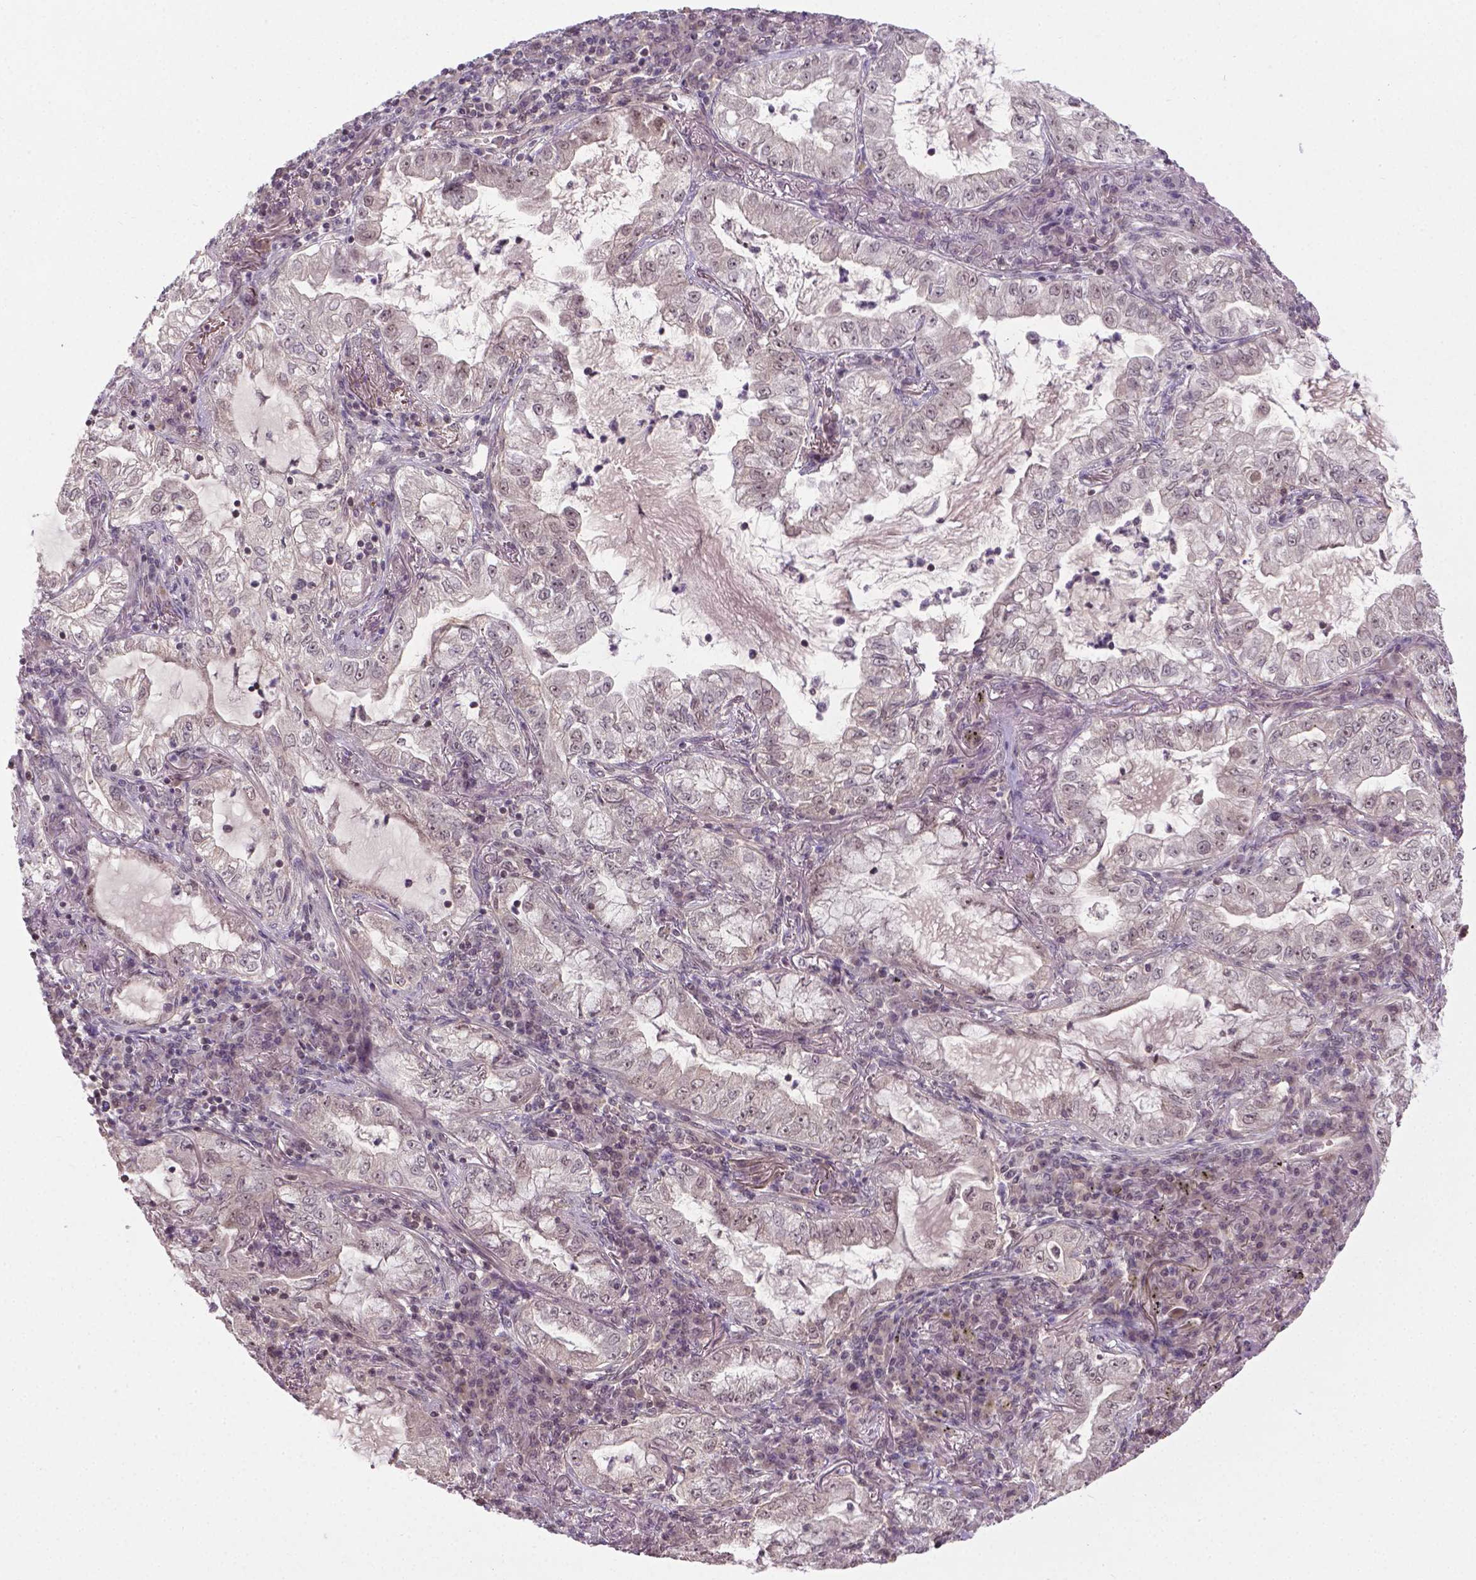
{"staining": {"intensity": "negative", "quantity": "none", "location": "none"}, "tissue": "lung cancer", "cell_type": "Tumor cells", "image_type": "cancer", "snomed": [{"axis": "morphology", "description": "Adenocarcinoma, NOS"}, {"axis": "topography", "description": "Lung"}], "caption": "Immunohistochemical staining of lung adenocarcinoma shows no significant expression in tumor cells.", "gene": "ANKRD54", "patient": {"sex": "female", "age": 73}}